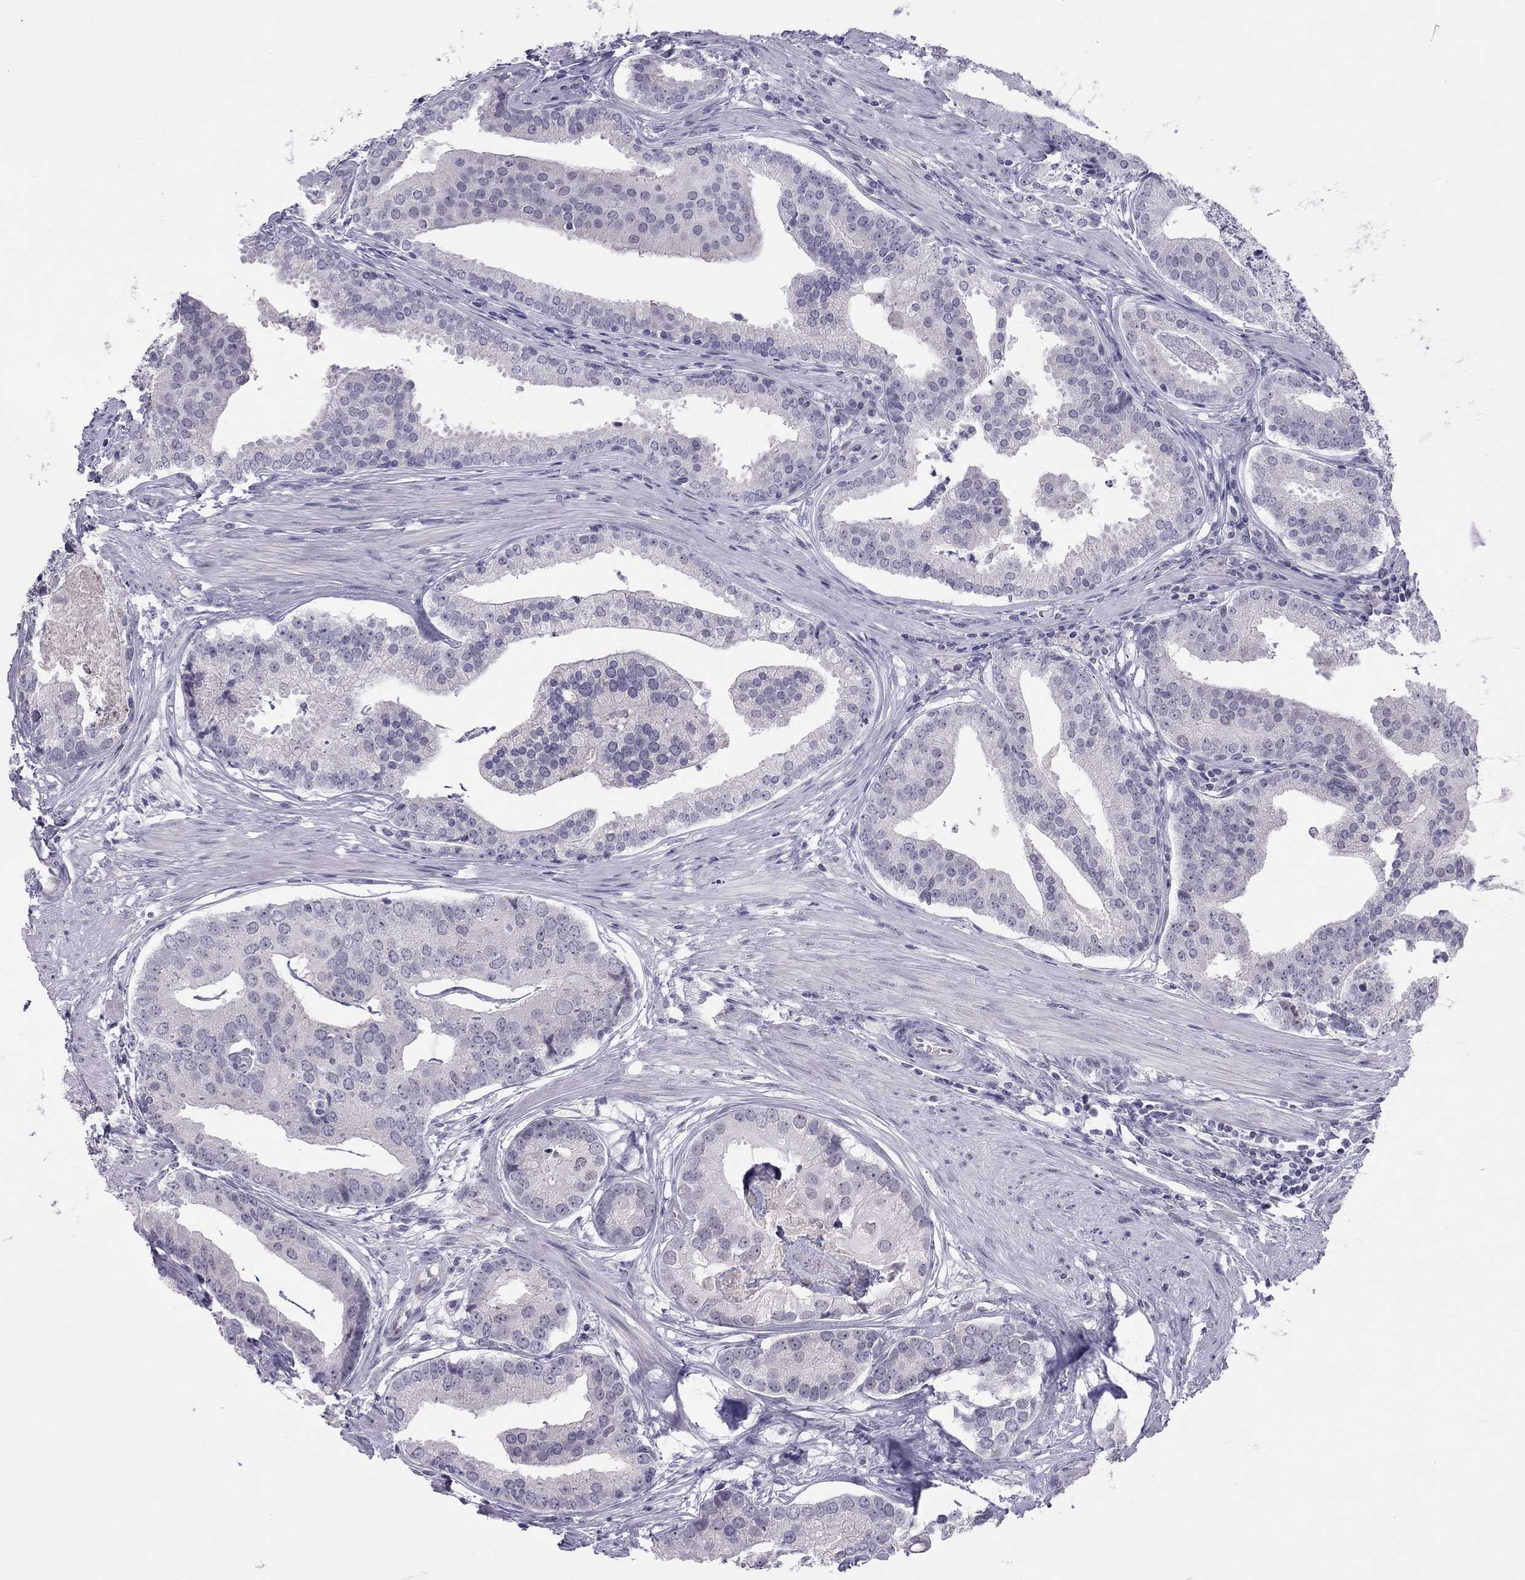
{"staining": {"intensity": "negative", "quantity": "none", "location": "none"}, "tissue": "prostate cancer", "cell_type": "Tumor cells", "image_type": "cancer", "snomed": [{"axis": "morphology", "description": "Adenocarcinoma, NOS"}, {"axis": "topography", "description": "Prostate and seminal vesicle, NOS"}, {"axis": "topography", "description": "Prostate"}], "caption": "Prostate cancer was stained to show a protein in brown. There is no significant expression in tumor cells.", "gene": "JHY", "patient": {"sex": "male", "age": 44}}